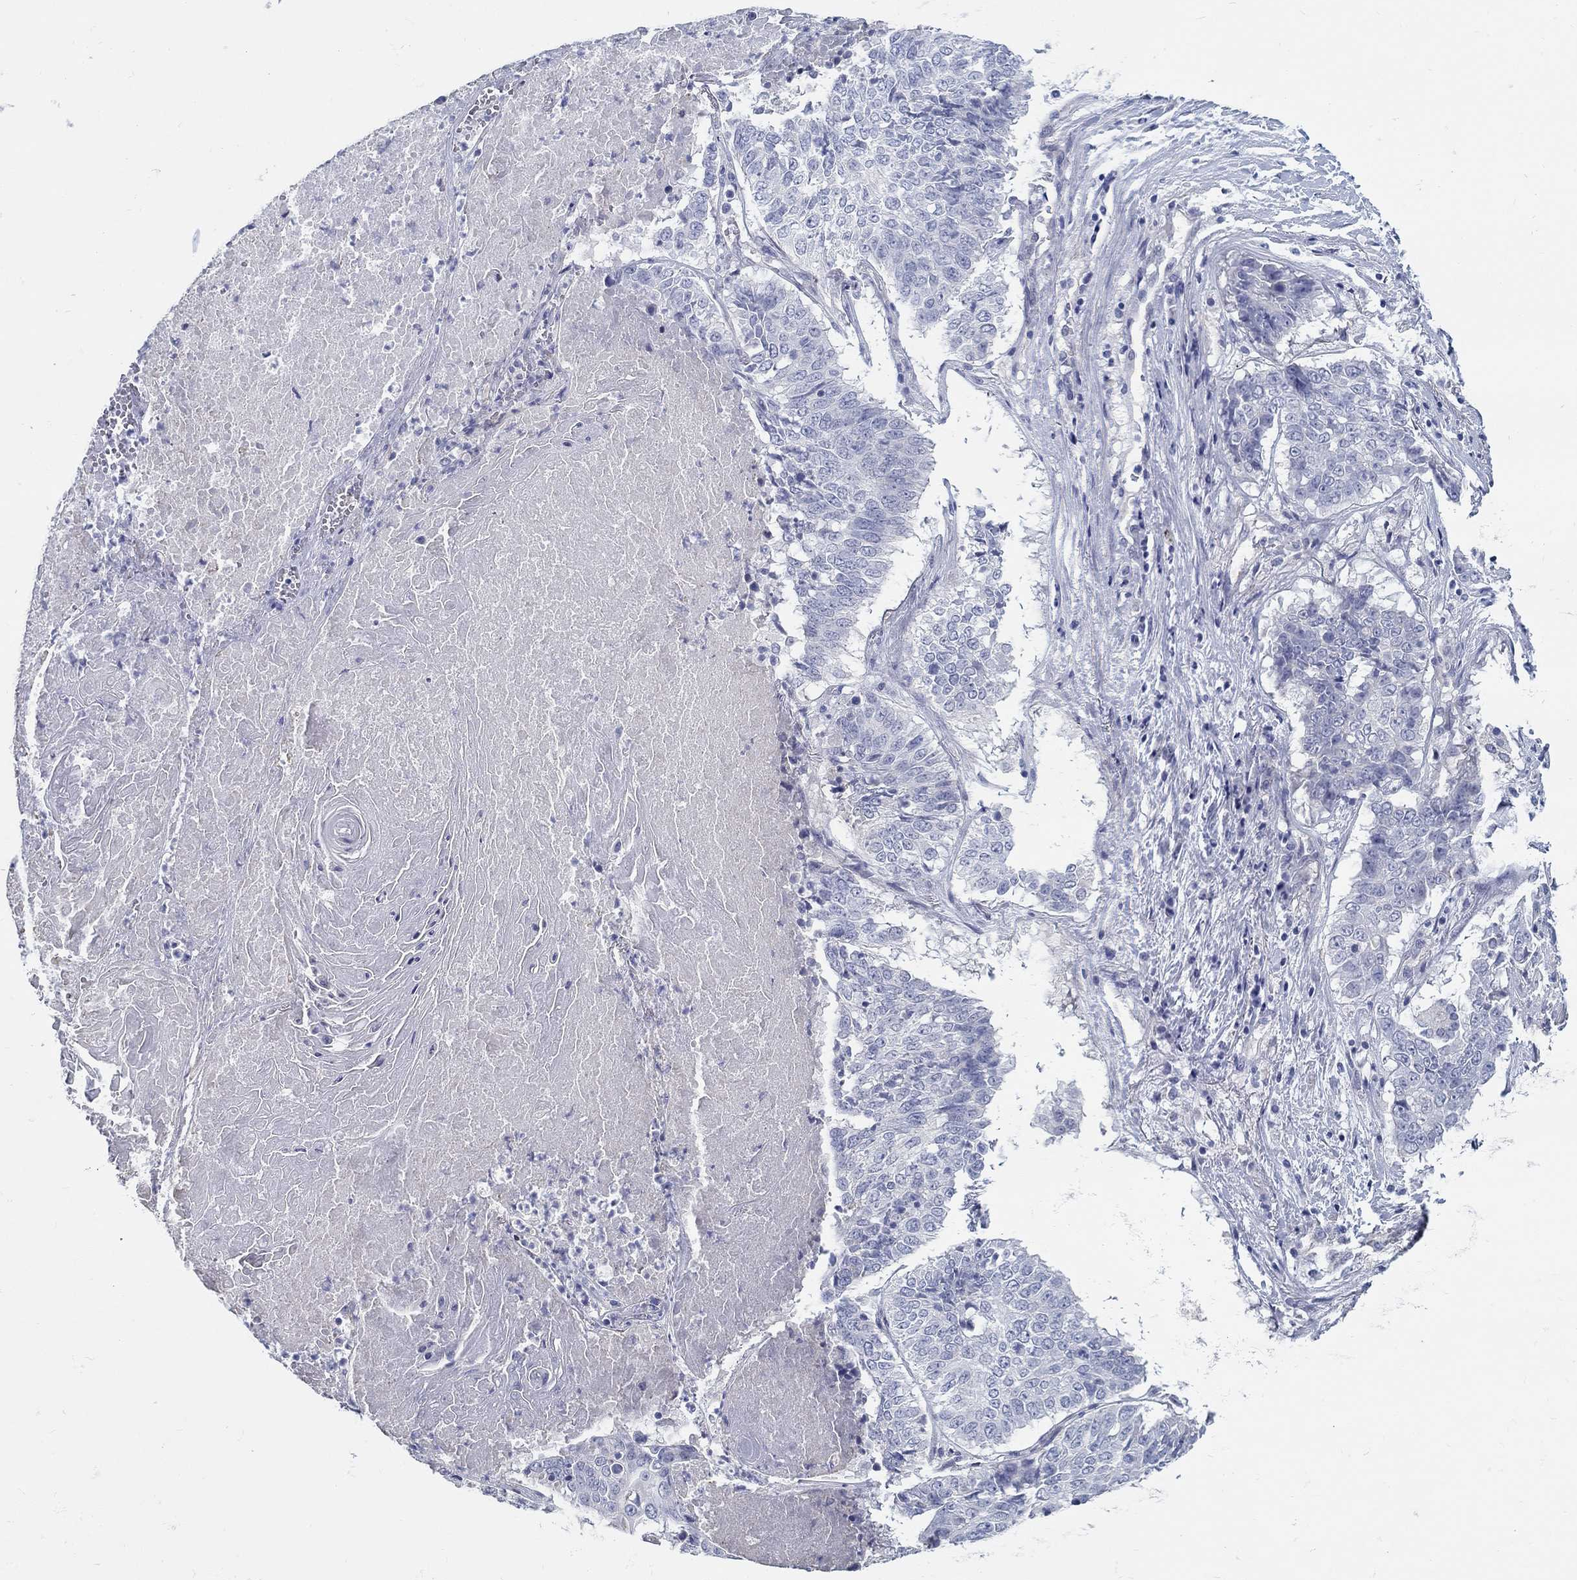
{"staining": {"intensity": "negative", "quantity": "none", "location": "none"}, "tissue": "lung cancer", "cell_type": "Tumor cells", "image_type": "cancer", "snomed": [{"axis": "morphology", "description": "Squamous cell carcinoma, NOS"}, {"axis": "topography", "description": "Lung"}], "caption": "Immunohistochemistry micrograph of human lung cancer (squamous cell carcinoma) stained for a protein (brown), which demonstrates no staining in tumor cells.", "gene": "CRYGD", "patient": {"sex": "male", "age": 64}}